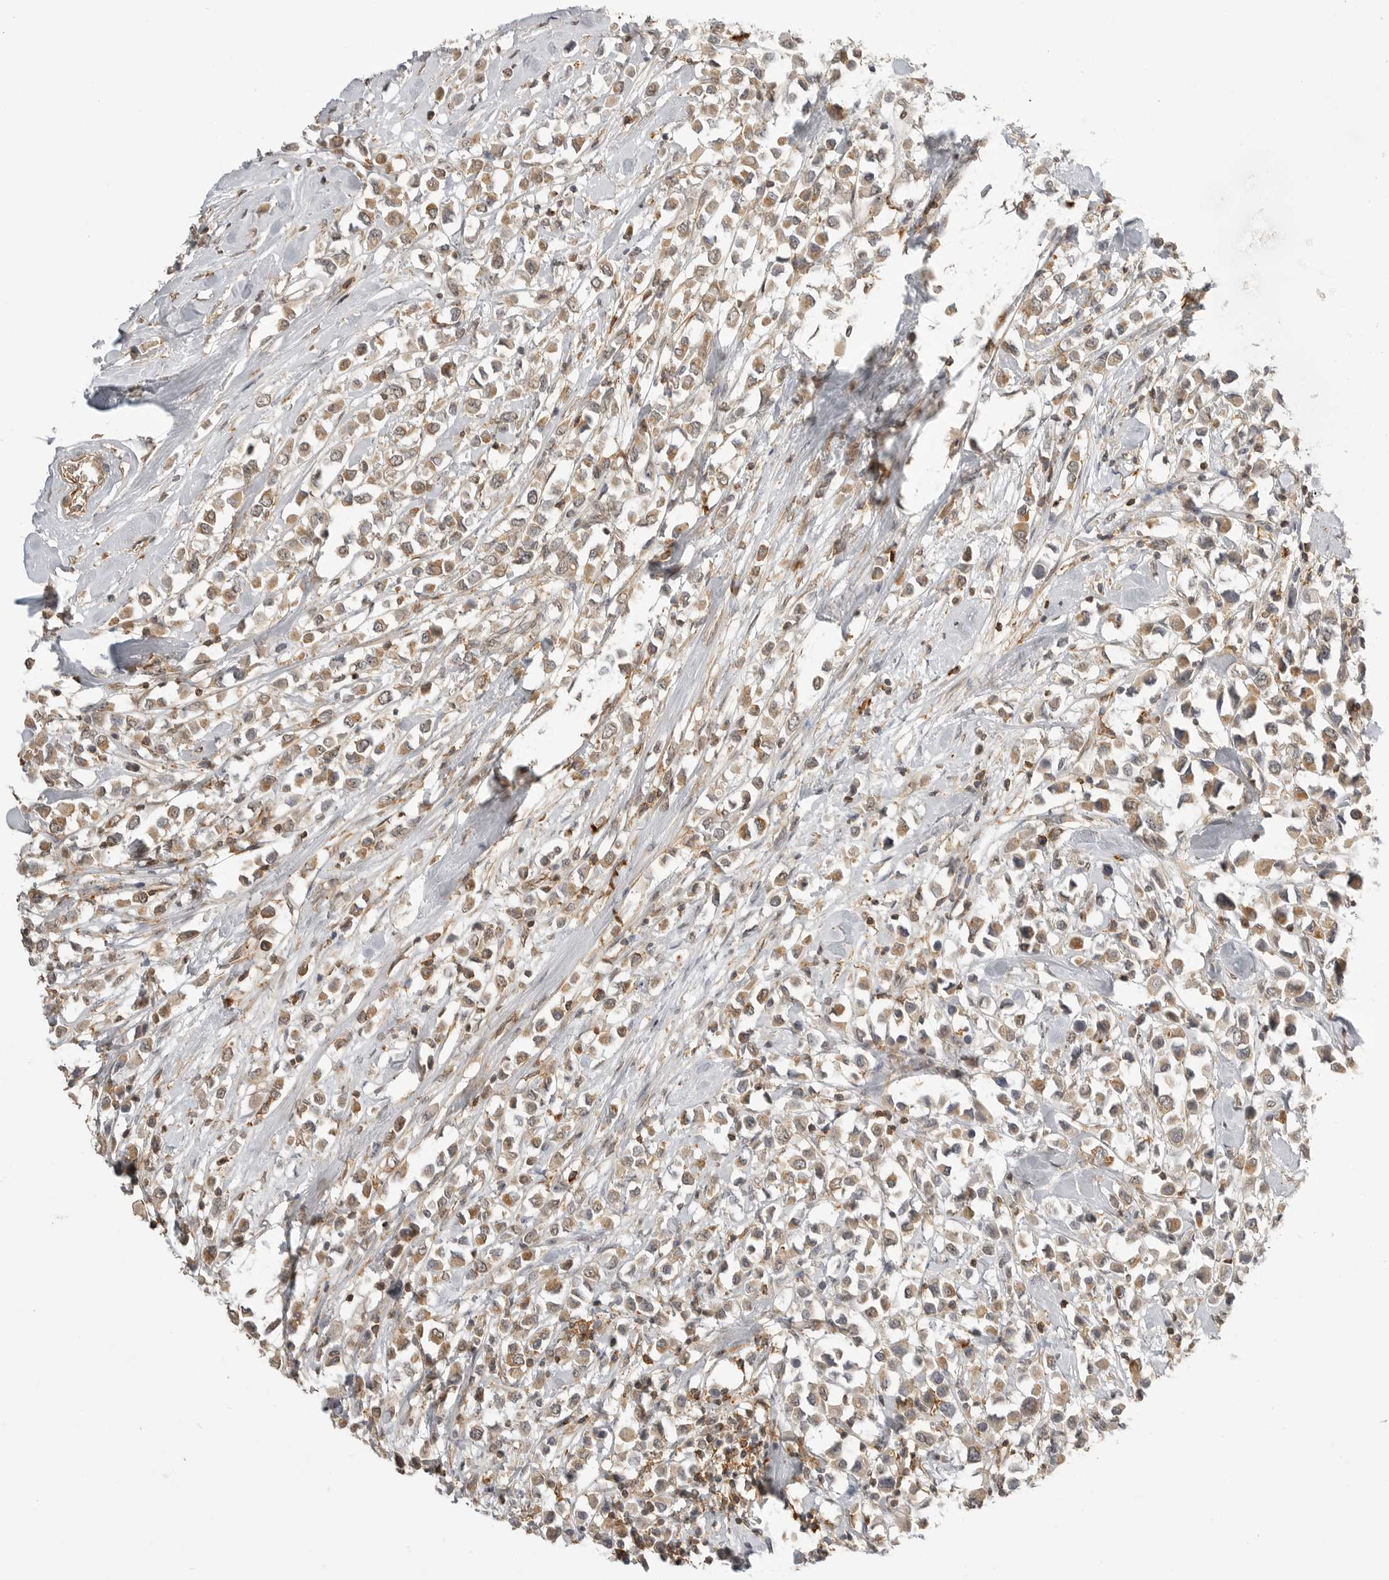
{"staining": {"intensity": "moderate", "quantity": ">75%", "location": "cytoplasmic/membranous"}, "tissue": "breast cancer", "cell_type": "Tumor cells", "image_type": "cancer", "snomed": [{"axis": "morphology", "description": "Duct carcinoma"}, {"axis": "topography", "description": "Breast"}], "caption": "The micrograph exhibits immunohistochemical staining of invasive ductal carcinoma (breast). There is moderate cytoplasmic/membranous expression is identified in about >75% of tumor cells.", "gene": "GPC2", "patient": {"sex": "female", "age": 61}}